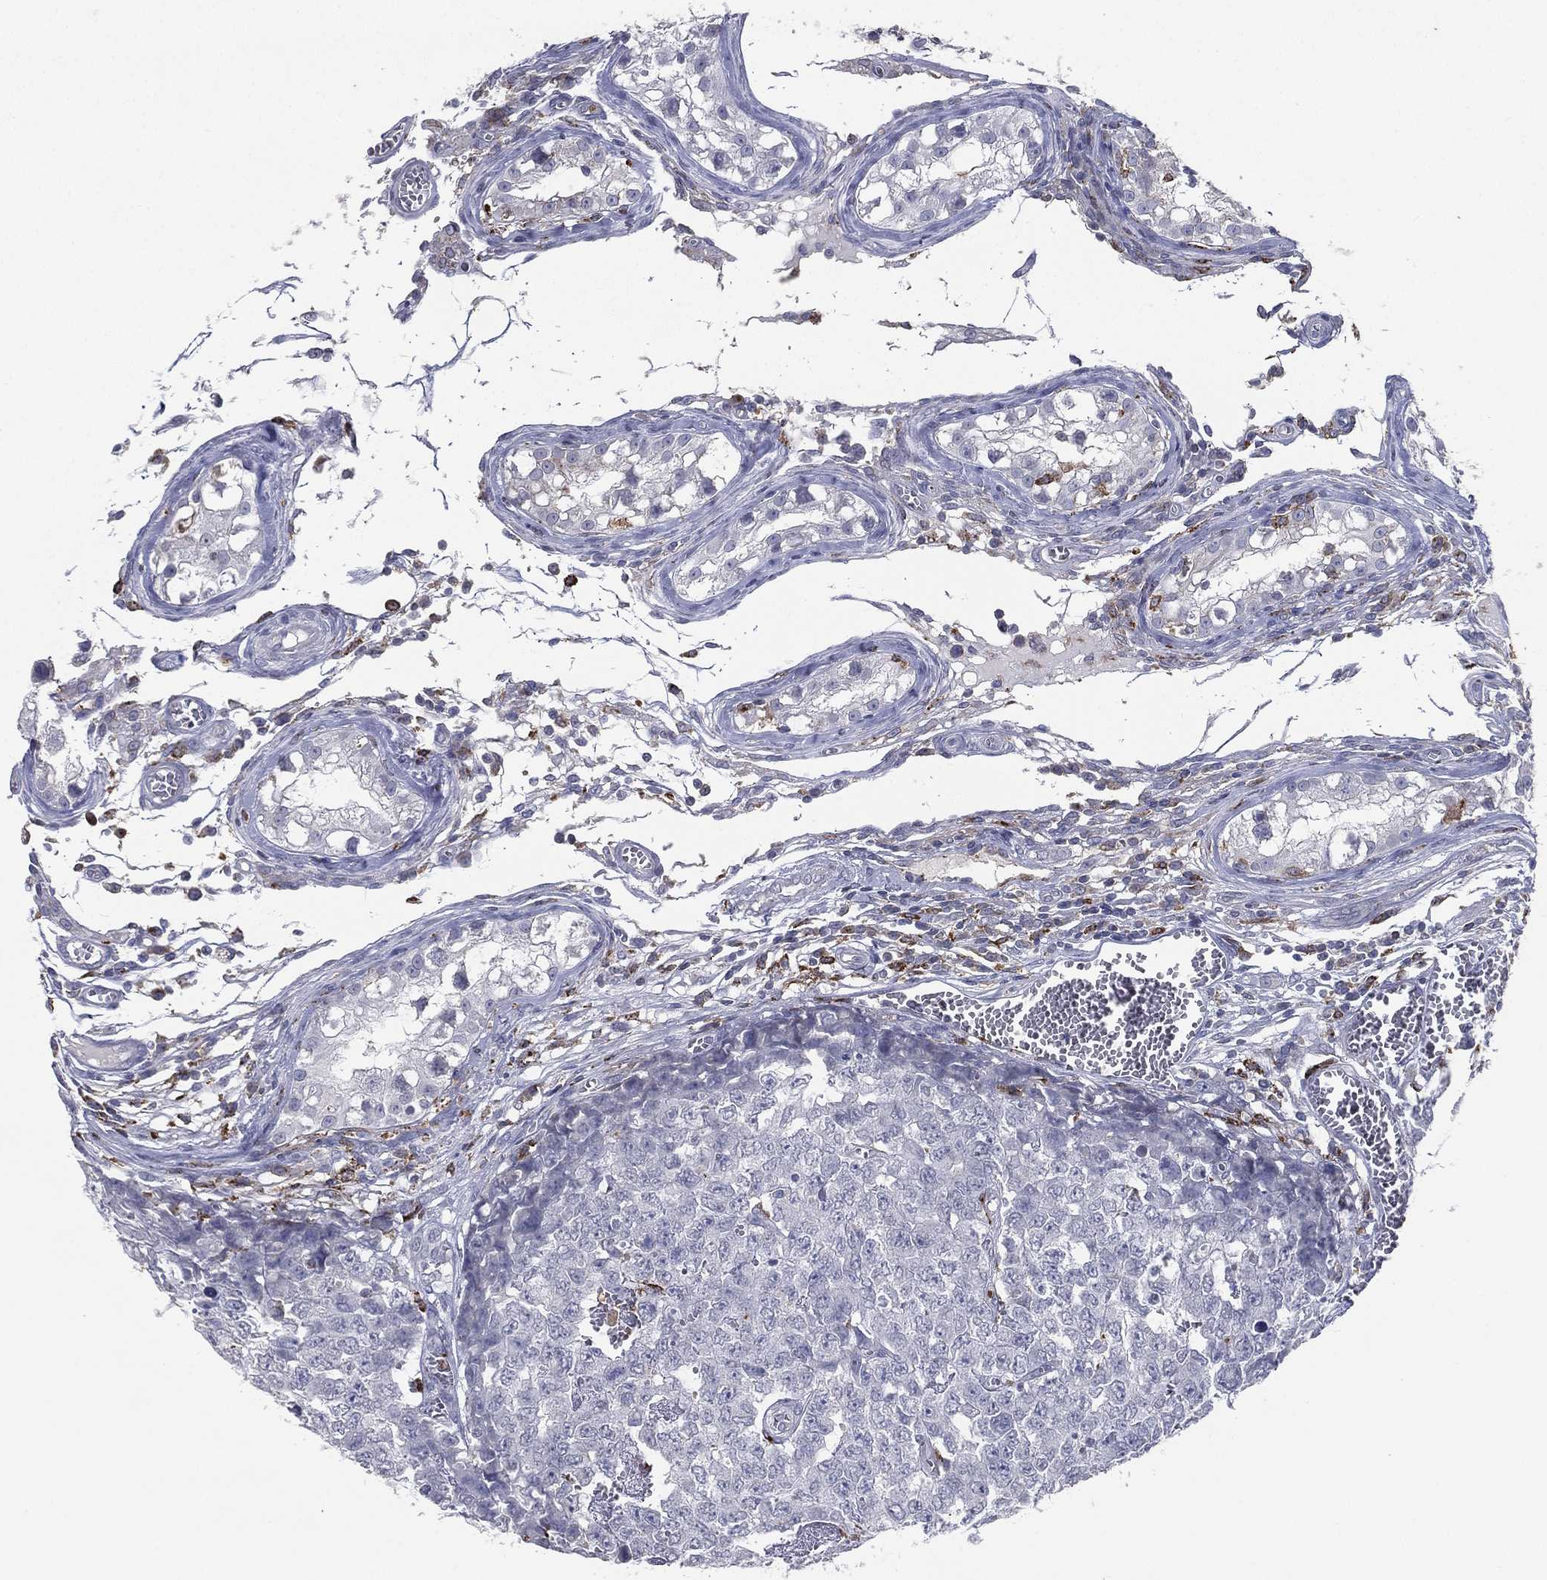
{"staining": {"intensity": "negative", "quantity": "none", "location": "none"}, "tissue": "testis cancer", "cell_type": "Tumor cells", "image_type": "cancer", "snomed": [{"axis": "morphology", "description": "Carcinoma, Embryonal, NOS"}, {"axis": "topography", "description": "Testis"}], "caption": "A histopathology image of embryonal carcinoma (testis) stained for a protein shows no brown staining in tumor cells.", "gene": "EVI2B", "patient": {"sex": "male", "age": 23}}